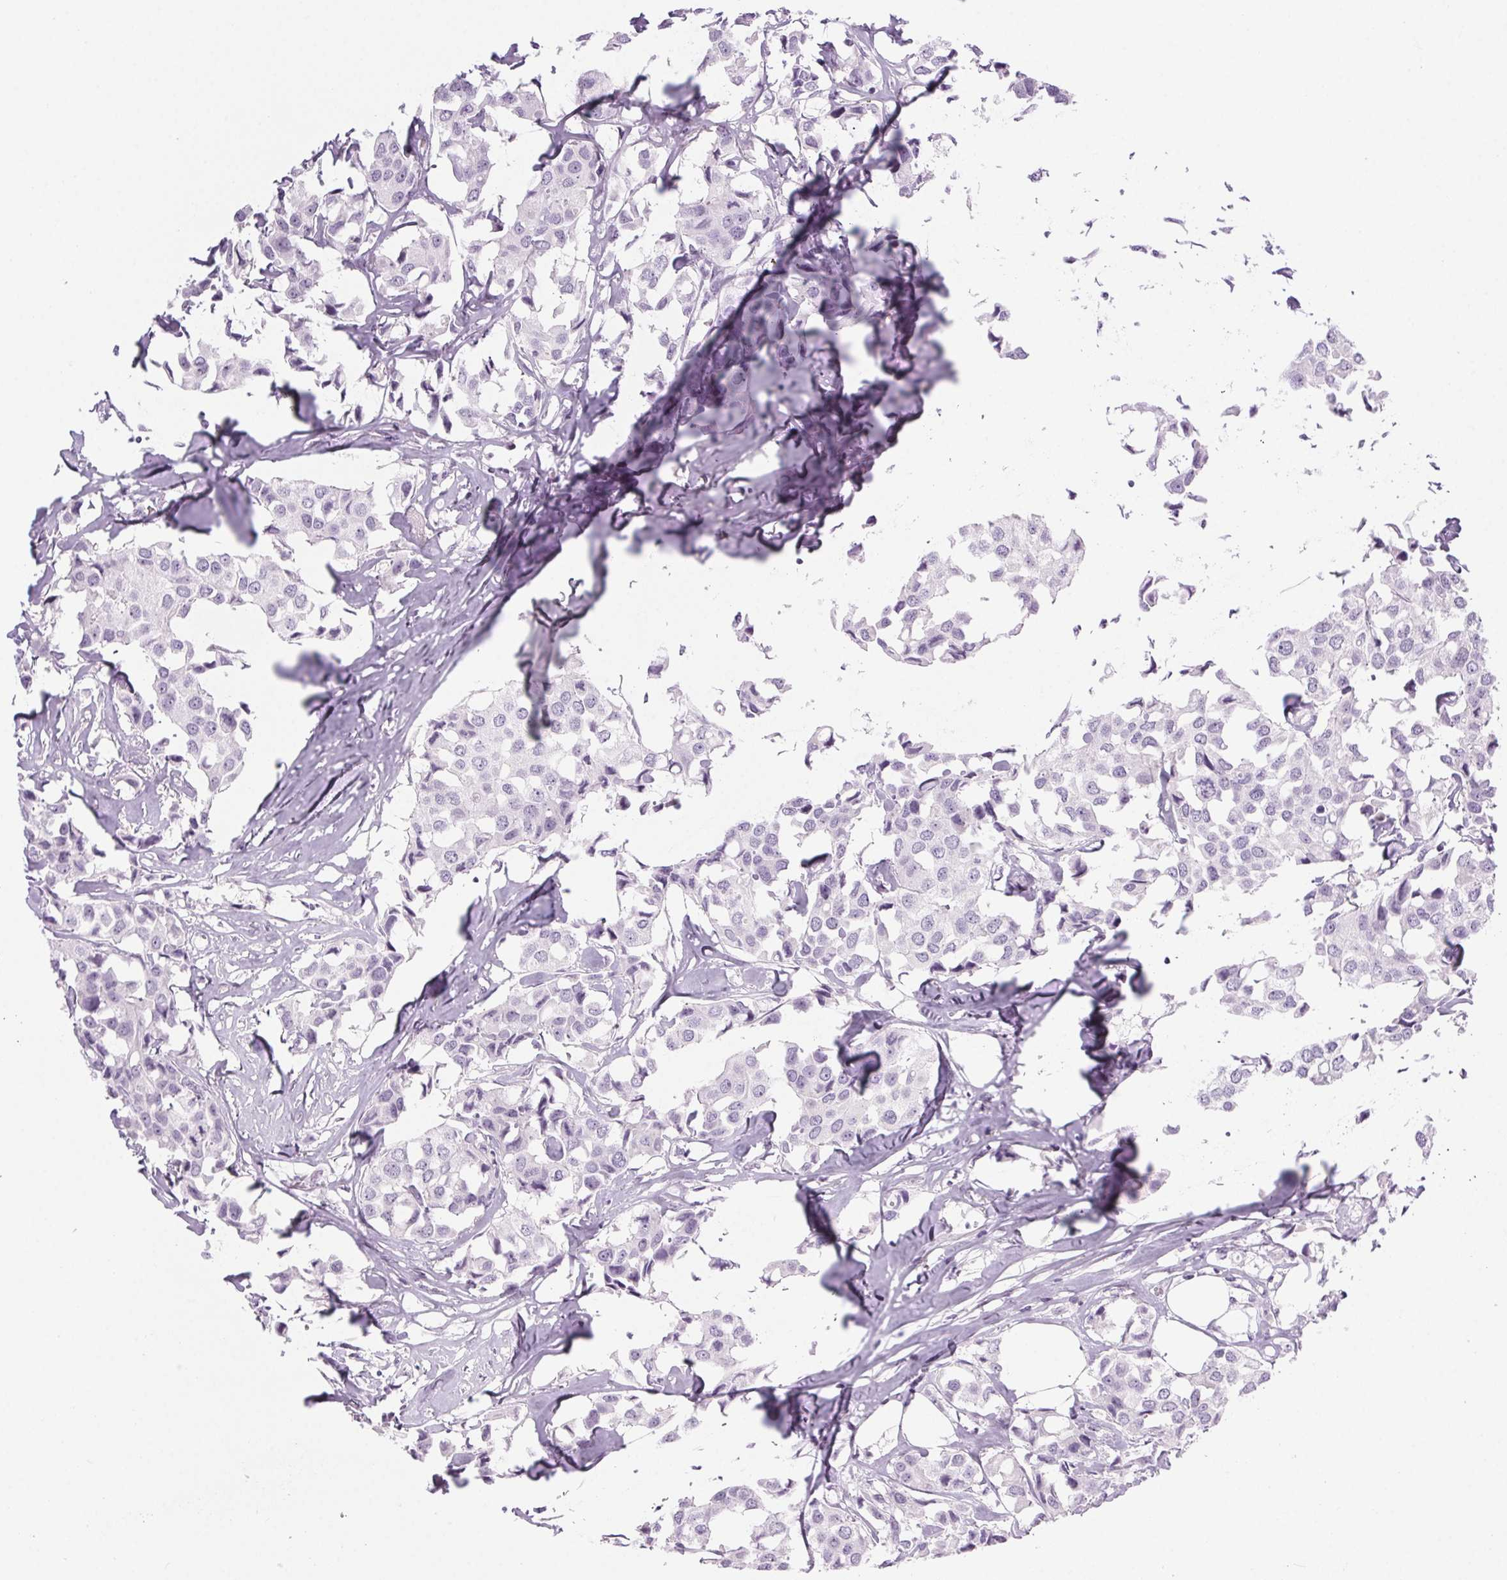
{"staining": {"intensity": "negative", "quantity": "none", "location": "none"}, "tissue": "breast cancer", "cell_type": "Tumor cells", "image_type": "cancer", "snomed": [{"axis": "morphology", "description": "Duct carcinoma"}, {"axis": "topography", "description": "Breast"}], "caption": "Immunohistochemical staining of human breast cancer (intraductal carcinoma) exhibits no significant expression in tumor cells.", "gene": "LRP2", "patient": {"sex": "female", "age": 80}}